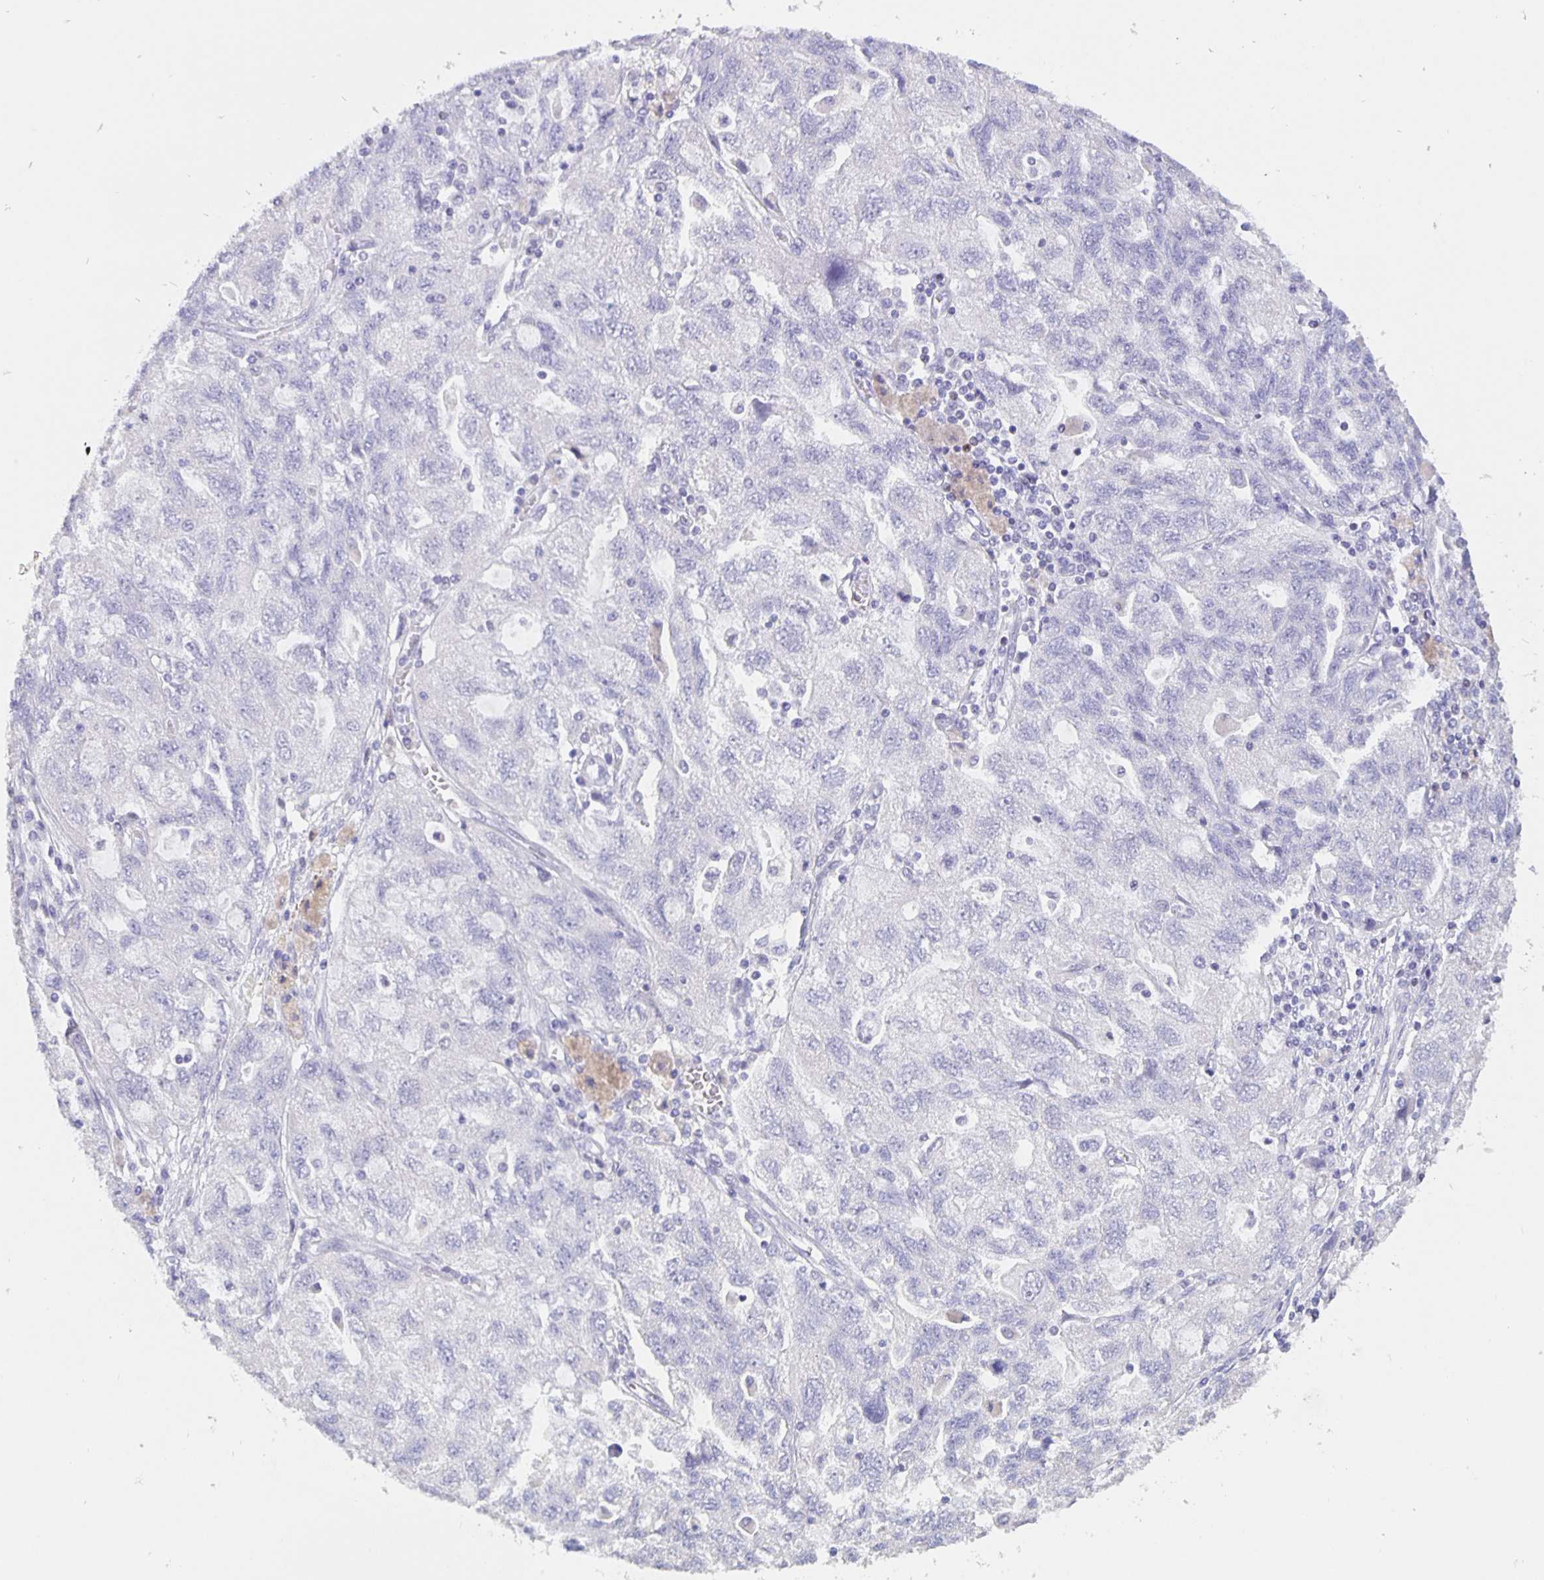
{"staining": {"intensity": "negative", "quantity": "none", "location": "none"}, "tissue": "ovarian cancer", "cell_type": "Tumor cells", "image_type": "cancer", "snomed": [{"axis": "morphology", "description": "Carcinoma, NOS"}, {"axis": "morphology", "description": "Cystadenocarcinoma, serous, NOS"}, {"axis": "topography", "description": "Ovary"}], "caption": "IHC of human ovarian cancer (carcinoma) exhibits no staining in tumor cells.", "gene": "SATB2", "patient": {"sex": "female", "age": 69}}